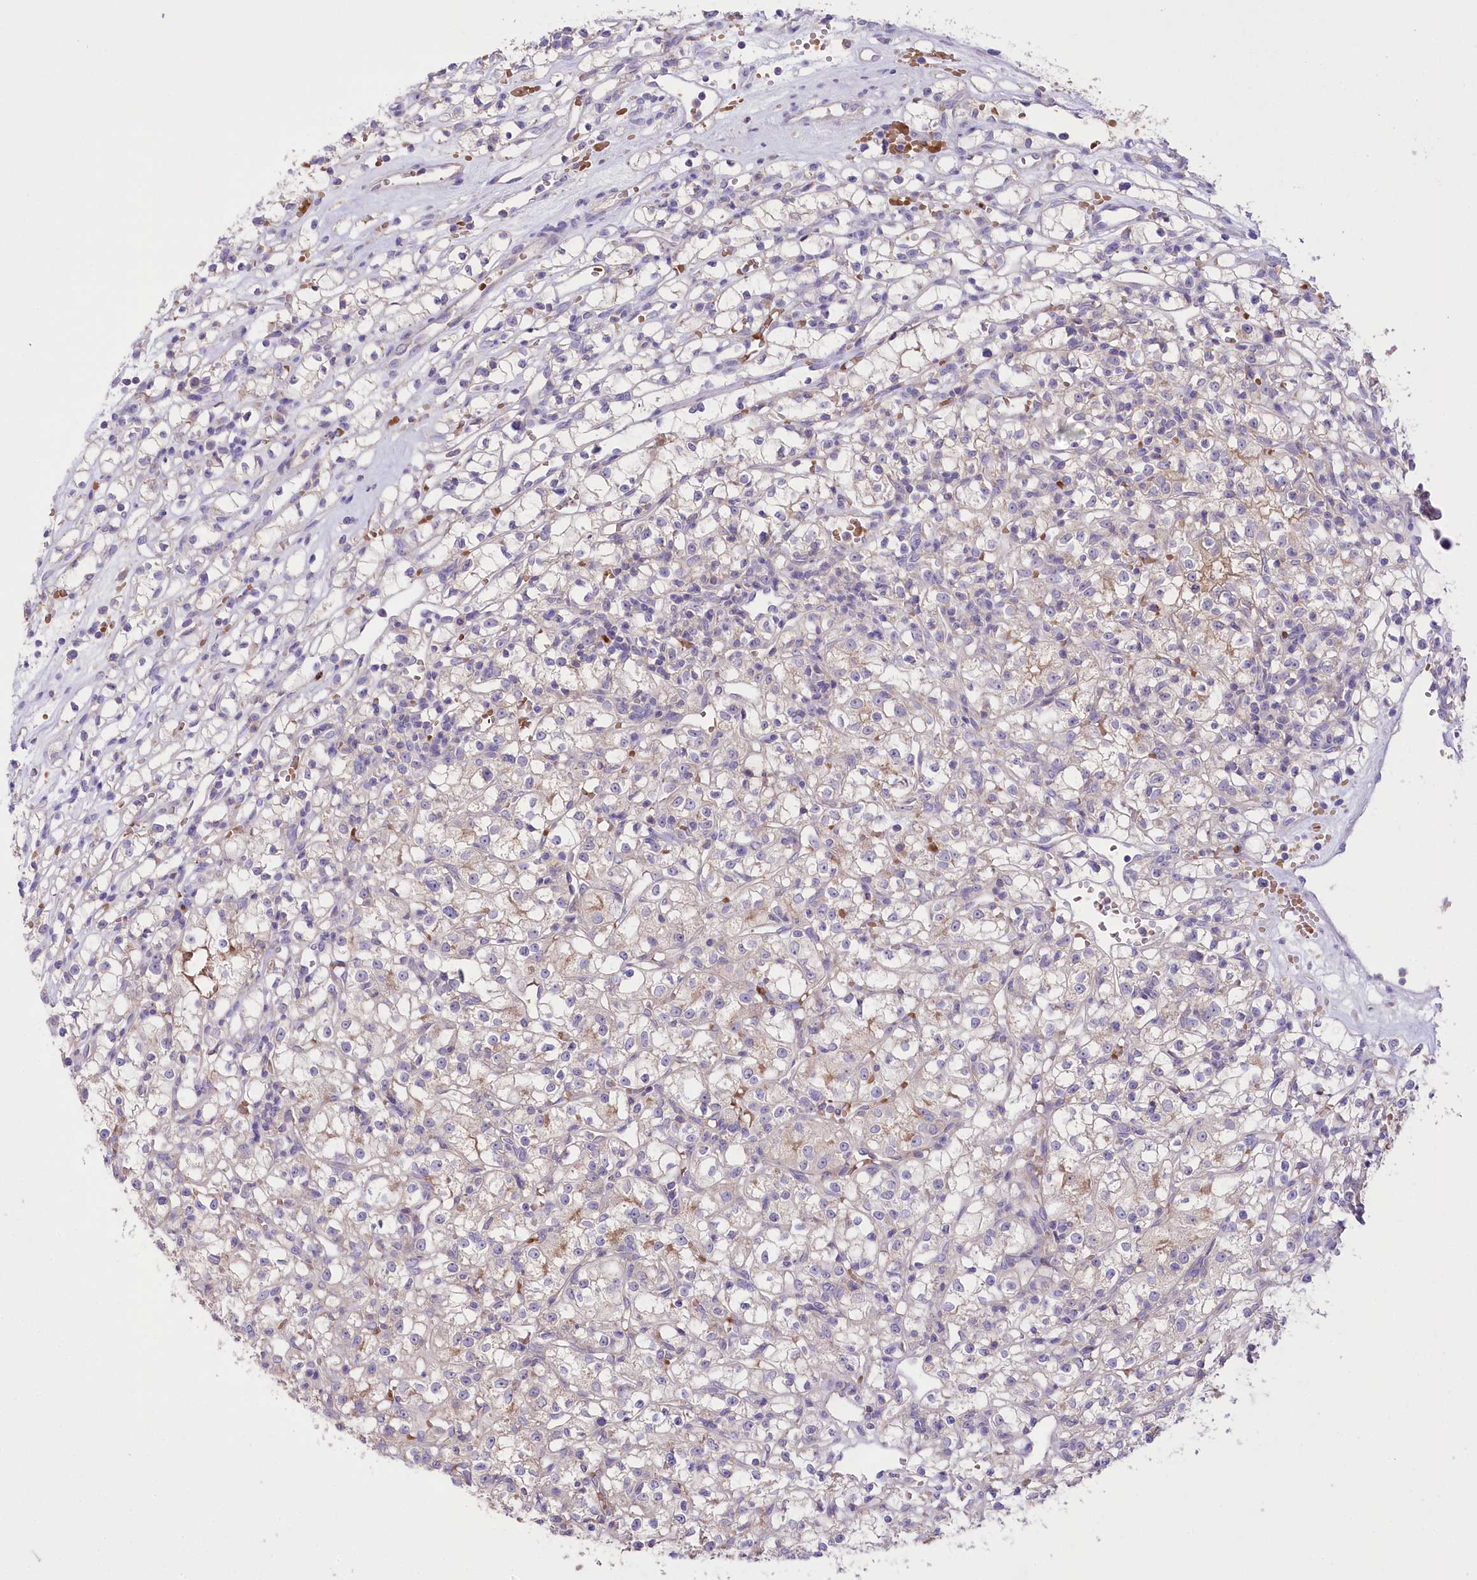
{"staining": {"intensity": "weak", "quantity": "<25%", "location": "cytoplasmic/membranous"}, "tissue": "renal cancer", "cell_type": "Tumor cells", "image_type": "cancer", "snomed": [{"axis": "morphology", "description": "Adenocarcinoma, NOS"}, {"axis": "topography", "description": "Kidney"}], "caption": "Renal cancer was stained to show a protein in brown. There is no significant staining in tumor cells.", "gene": "PRSS53", "patient": {"sex": "female", "age": 59}}